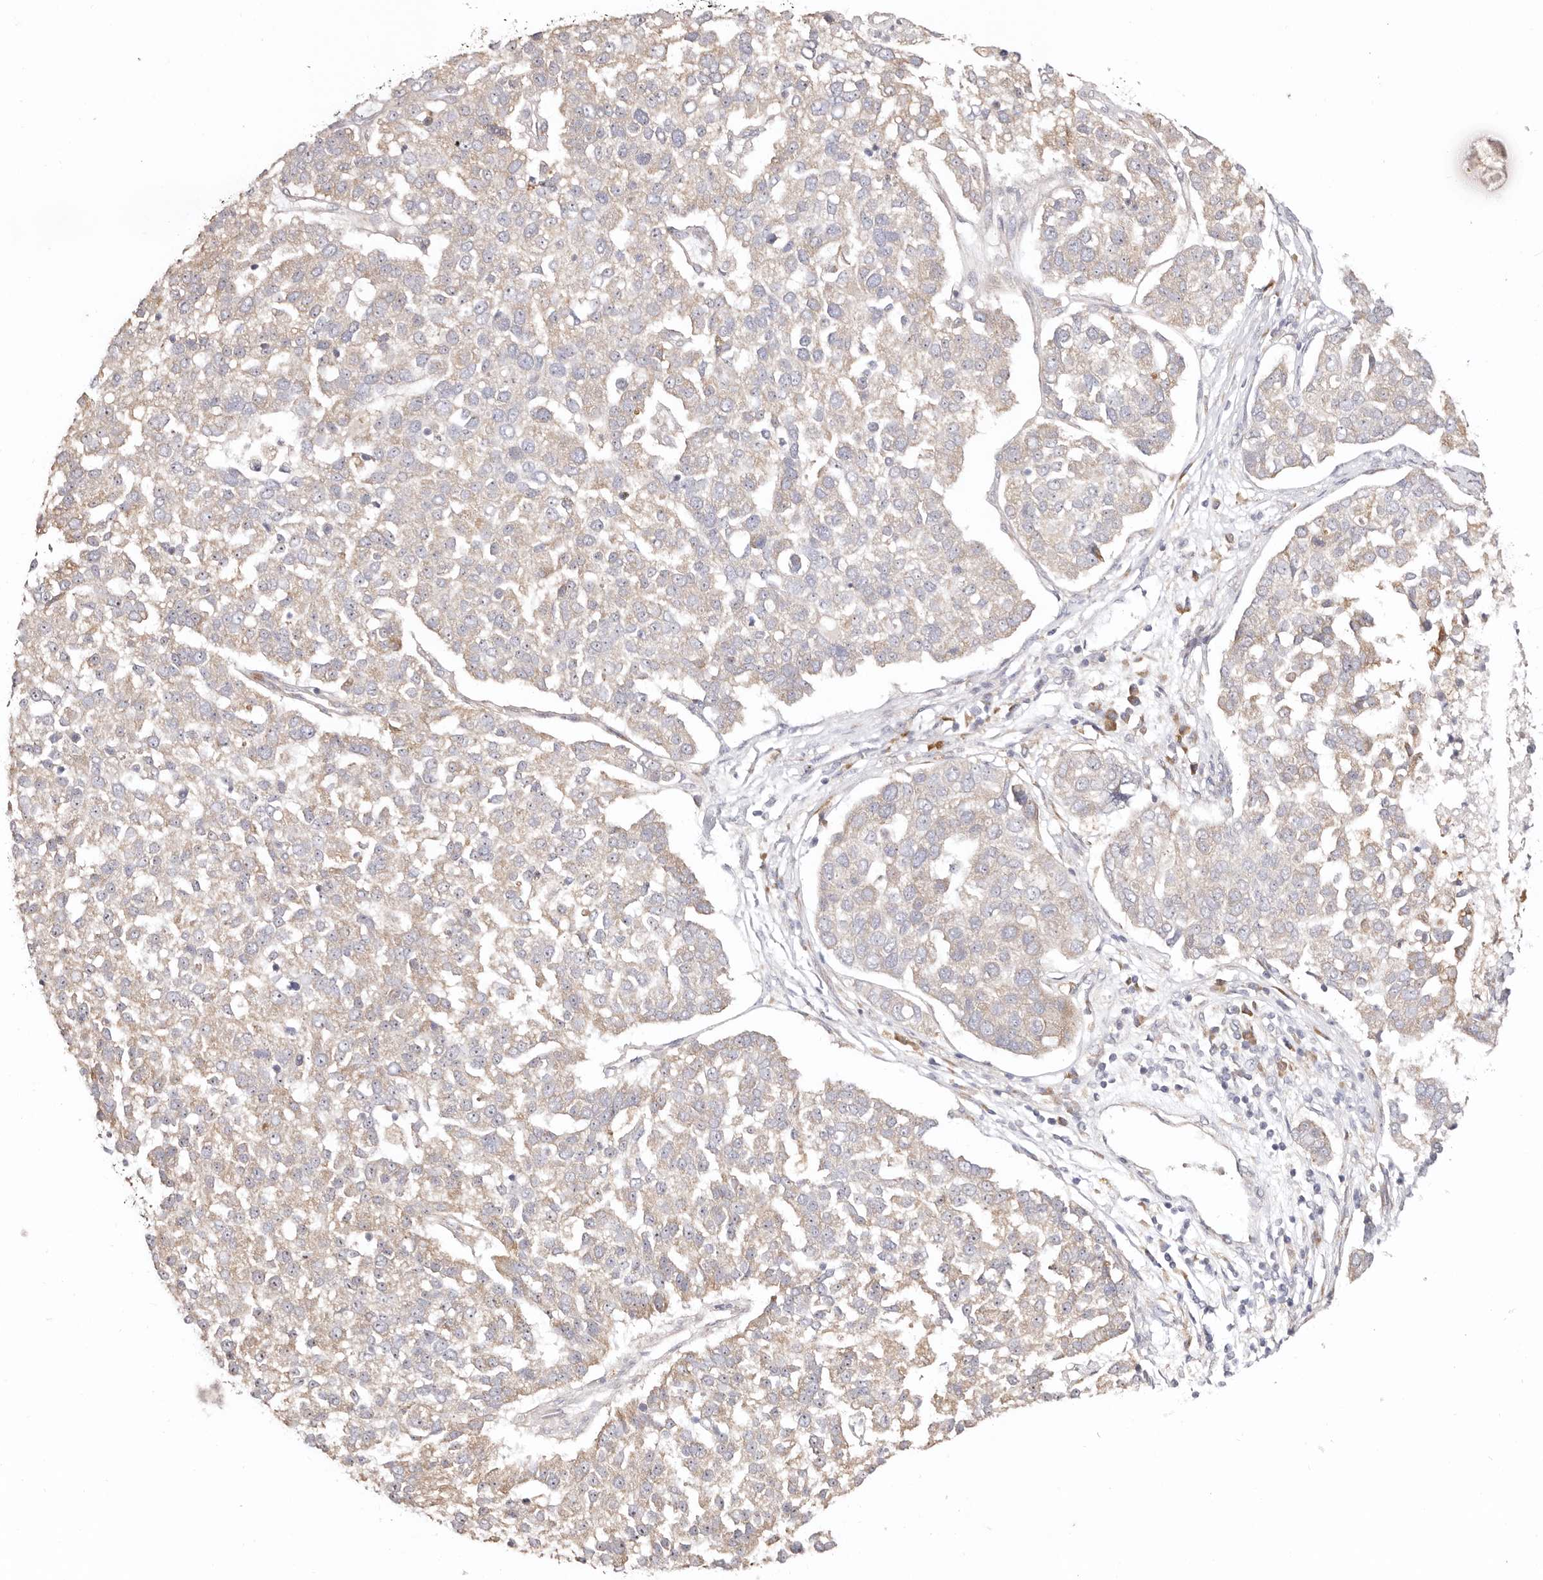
{"staining": {"intensity": "negative", "quantity": "none", "location": "none"}, "tissue": "pancreatic cancer", "cell_type": "Tumor cells", "image_type": "cancer", "snomed": [{"axis": "morphology", "description": "Adenocarcinoma, NOS"}, {"axis": "topography", "description": "Pancreas"}], "caption": "DAB immunohistochemical staining of pancreatic adenocarcinoma demonstrates no significant expression in tumor cells.", "gene": "BCL2L15", "patient": {"sex": "female", "age": 61}}